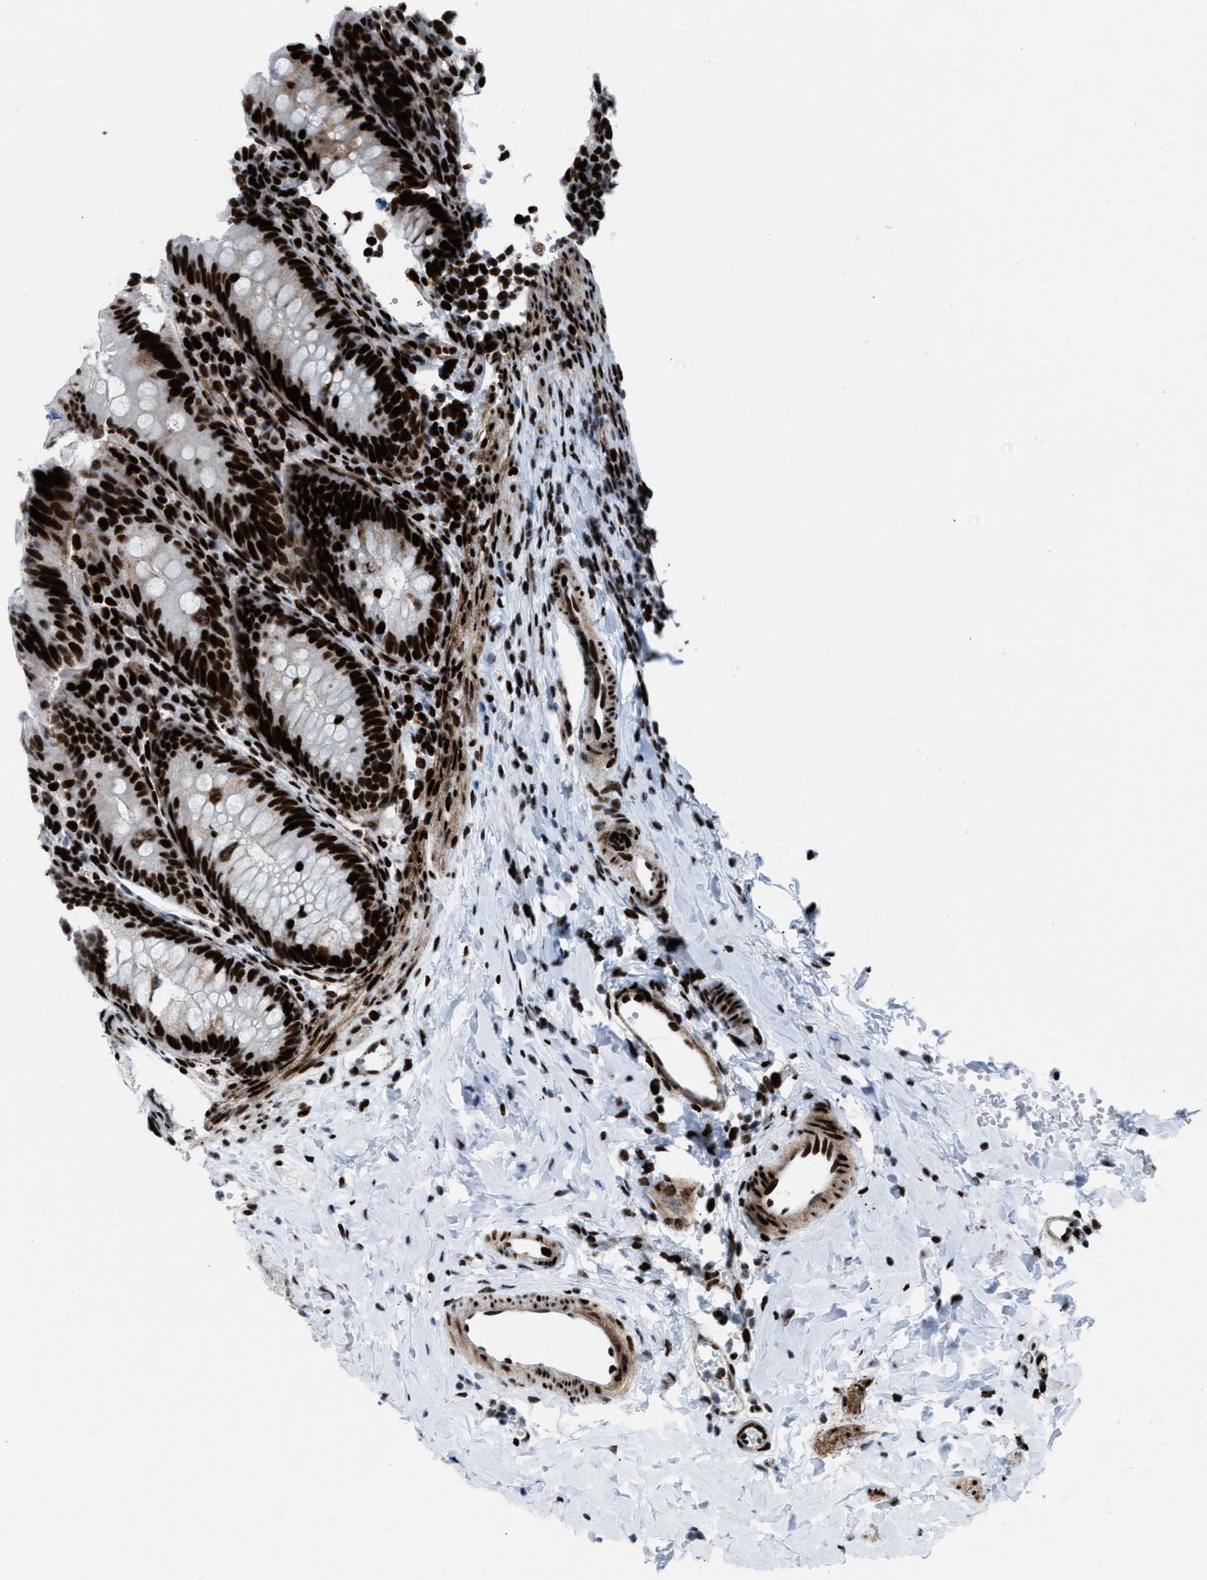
{"staining": {"intensity": "strong", "quantity": ">75%", "location": "nuclear"}, "tissue": "appendix", "cell_type": "Glandular cells", "image_type": "normal", "snomed": [{"axis": "morphology", "description": "Normal tissue, NOS"}, {"axis": "topography", "description": "Appendix"}], "caption": "Appendix was stained to show a protein in brown. There is high levels of strong nuclear positivity in approximately >75% of glandular cells.", "gene": "NONO", "patient": {"sex": "male", "age": 1}}